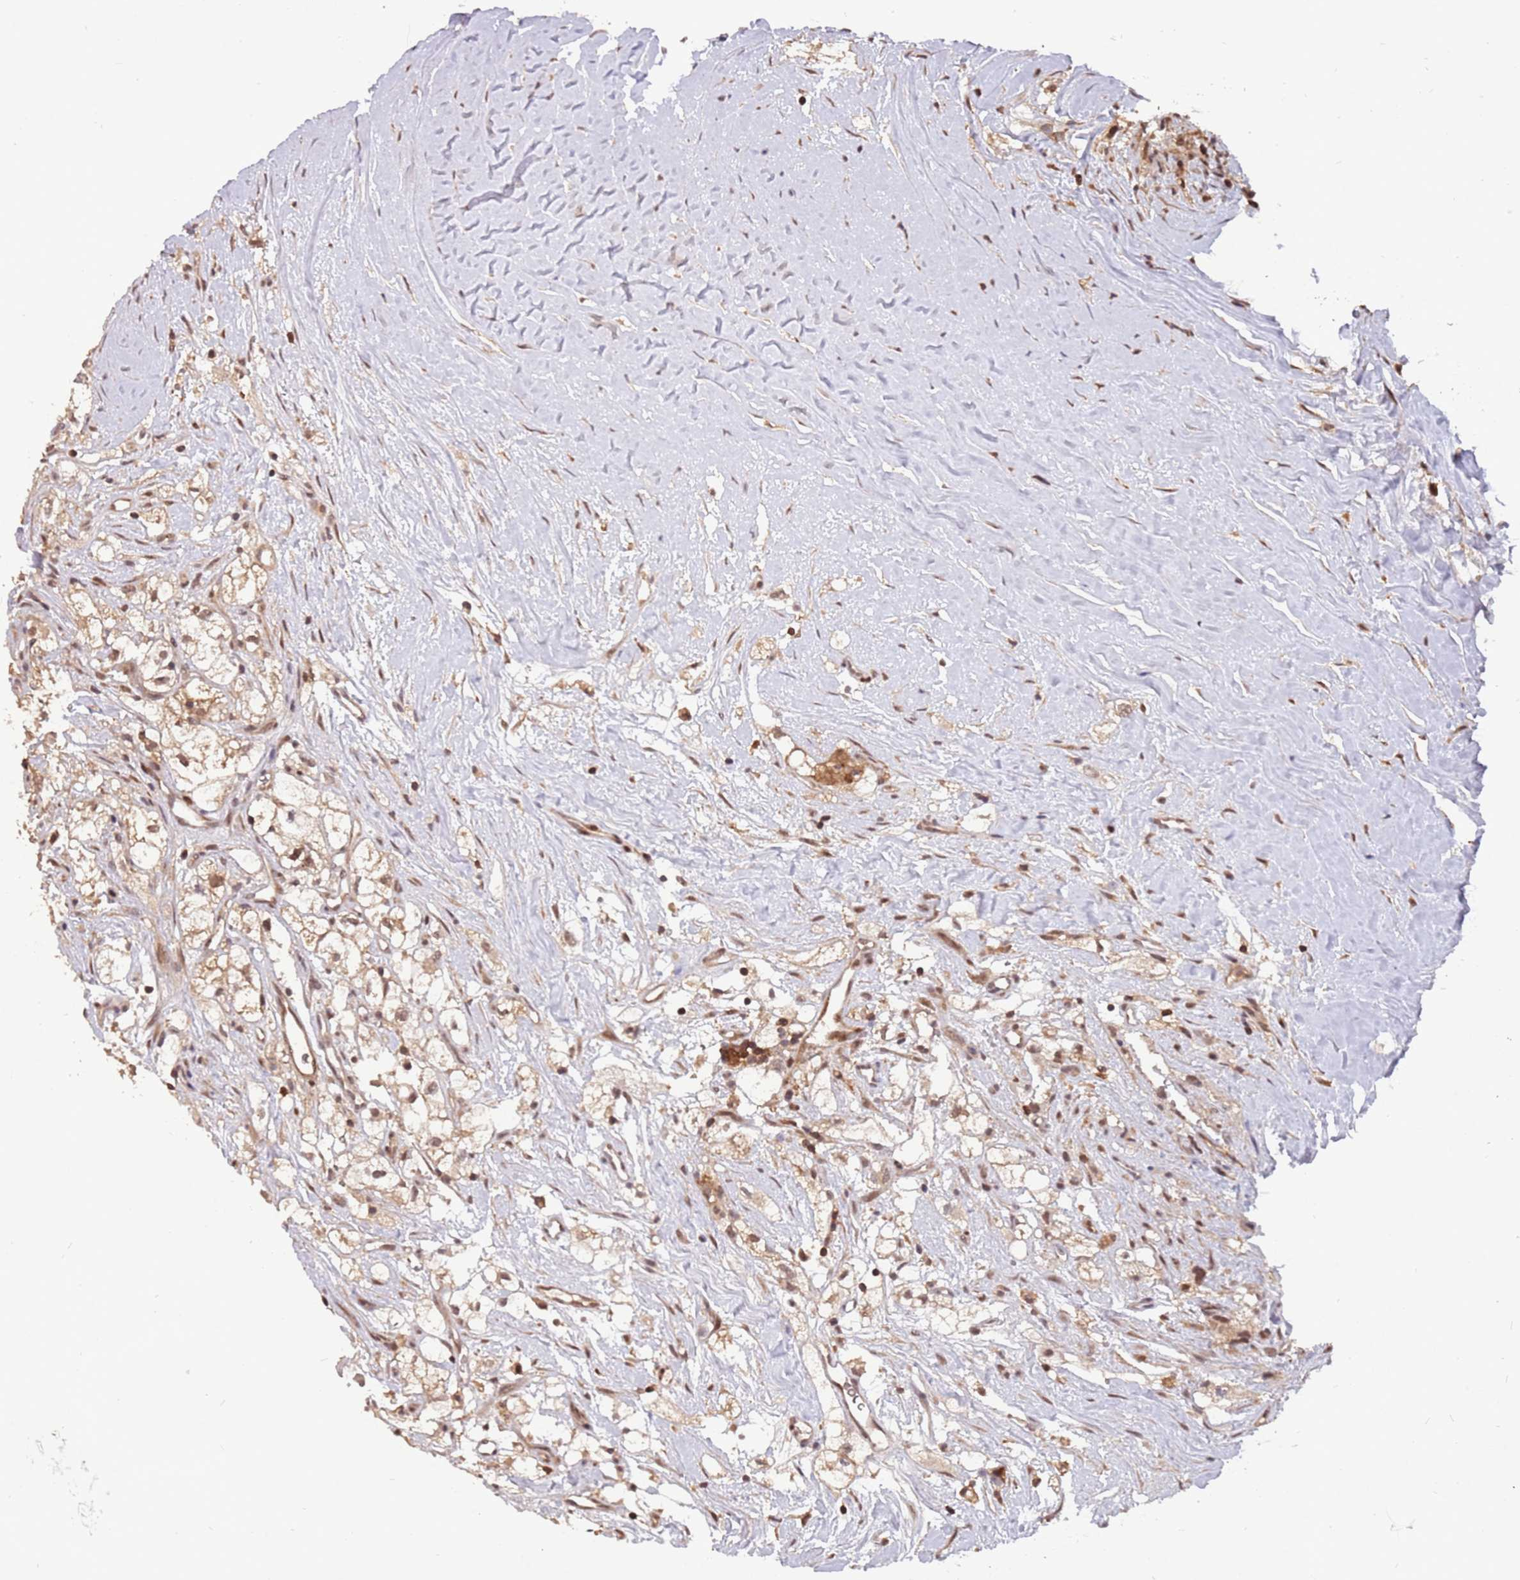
{"staining": {"intensity": "moderate", "quantity": ">75%", "location": "cytoplasmic/membranous,nuclear"}, "tissue": "renal cancer", "cell_type": "Tumor cells", "image_type": "cancer", "snomed": [{"axis": "morphology", "description": "Adenocarcinoma, NOS"}, {"axis": "topography", "description": "Kidney"}], "caption": "This histopathology image shows renal cancer stained with IHC to label a protein in brown. The cytoplasmic/membranous and nuclear of tumor cells show moderate positivity for the protein. Nuclei are counter-stained blue.", "gene": "GBP2", "patient": {"sex": "male", "age": 59}}